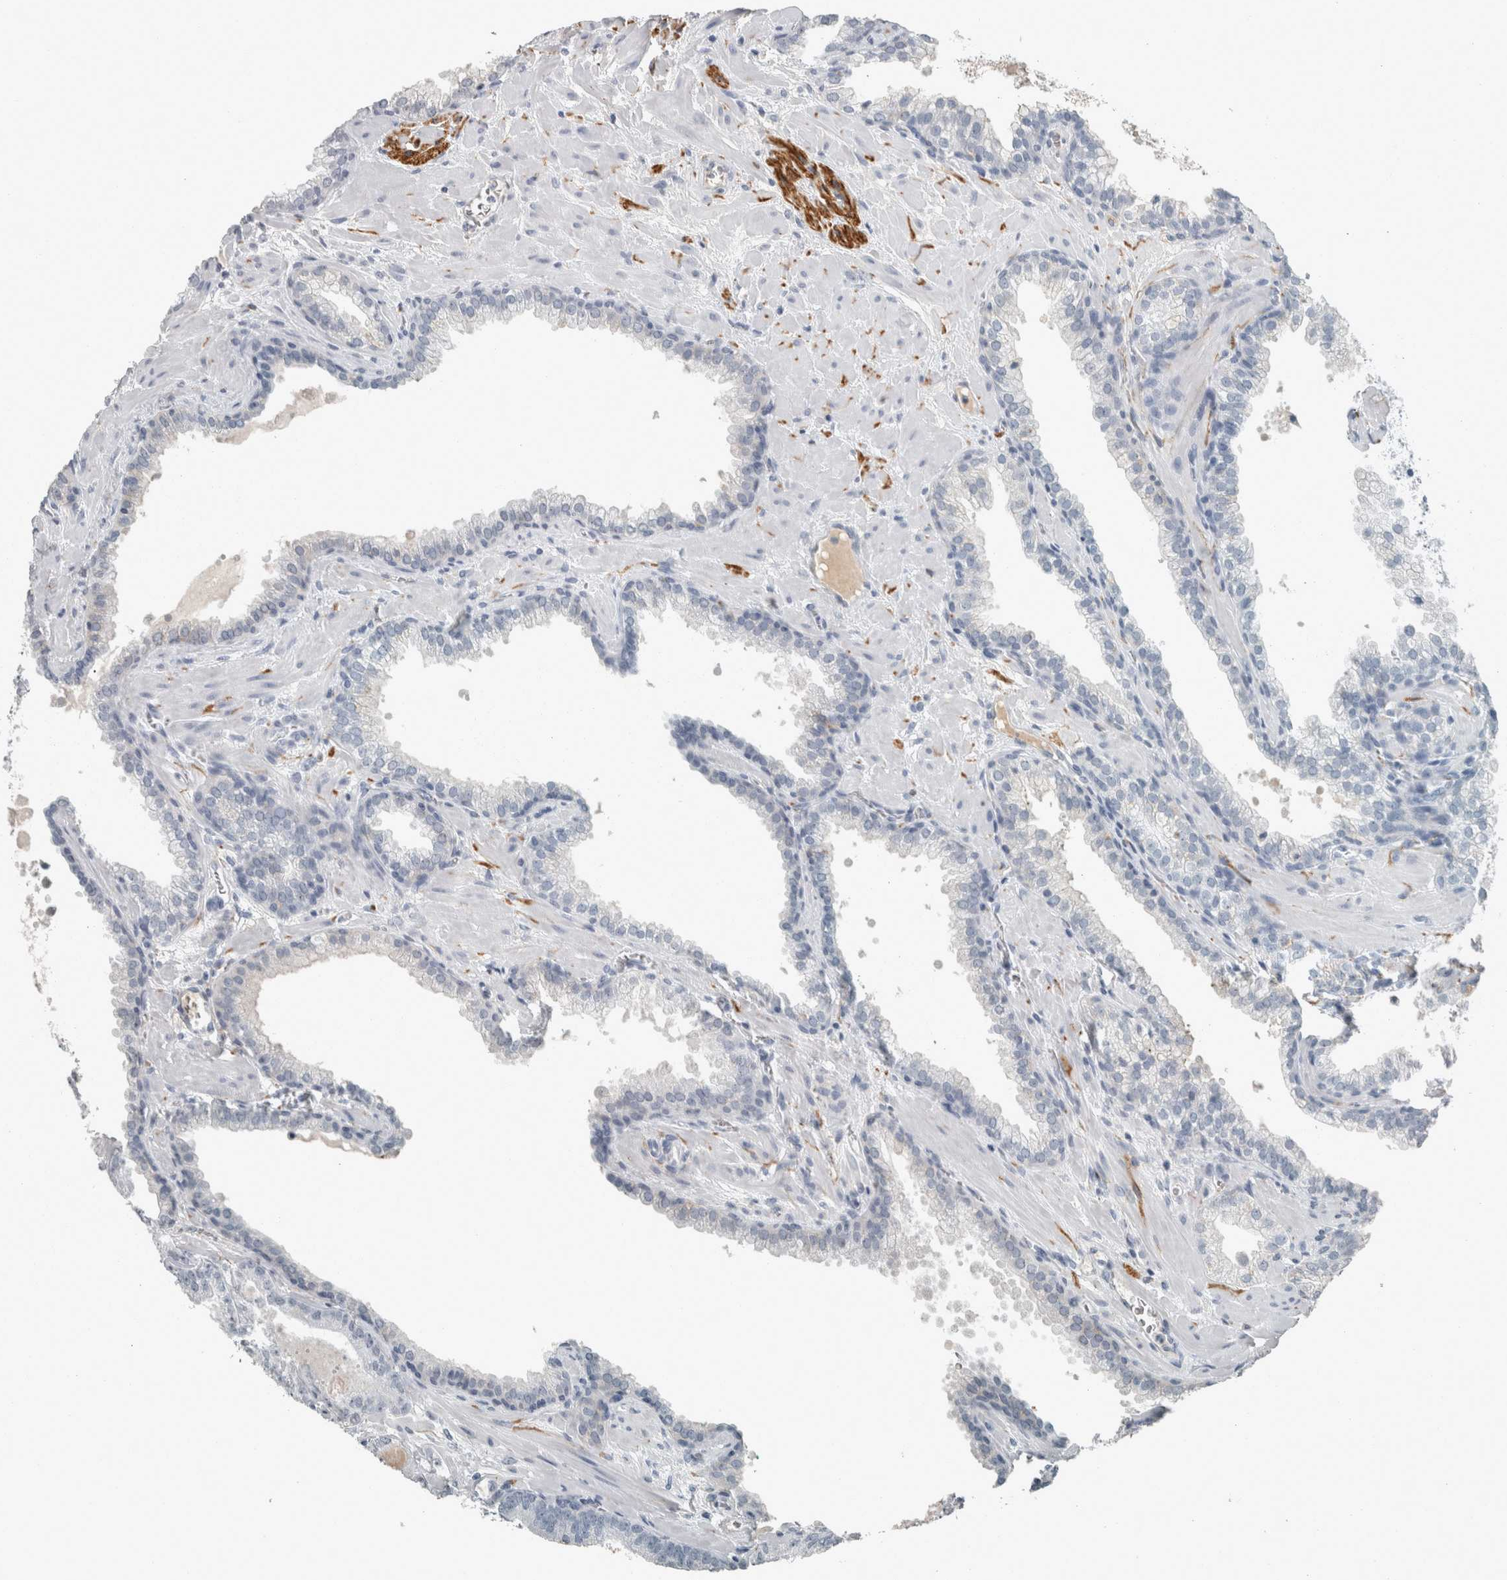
{"staining": {"intensity": "negative", "quantity": "none", "location": "none"}, "tissue": "prostate cancer", "cell_type": "Tumor cells", "image_type": "cancer", "snomed": [{"axis": "morphology", "description": "Adenocarcinoma, Low grade"}, {"axis": "topography", "description": "Prostate"}], "caption": "IHC histopathology image of neoplastic tissue: human prostate cancer stained with DAB (3,3'-diaminobenzidine) displays no significant protein expression in tumor cells. (Brightfield microscopy of DAB (3,3'-diaminobenzidine) immunohistochemistry at high magnification).", "gene": "CHL1", "patient": {"sex": "male", "age": 59}}